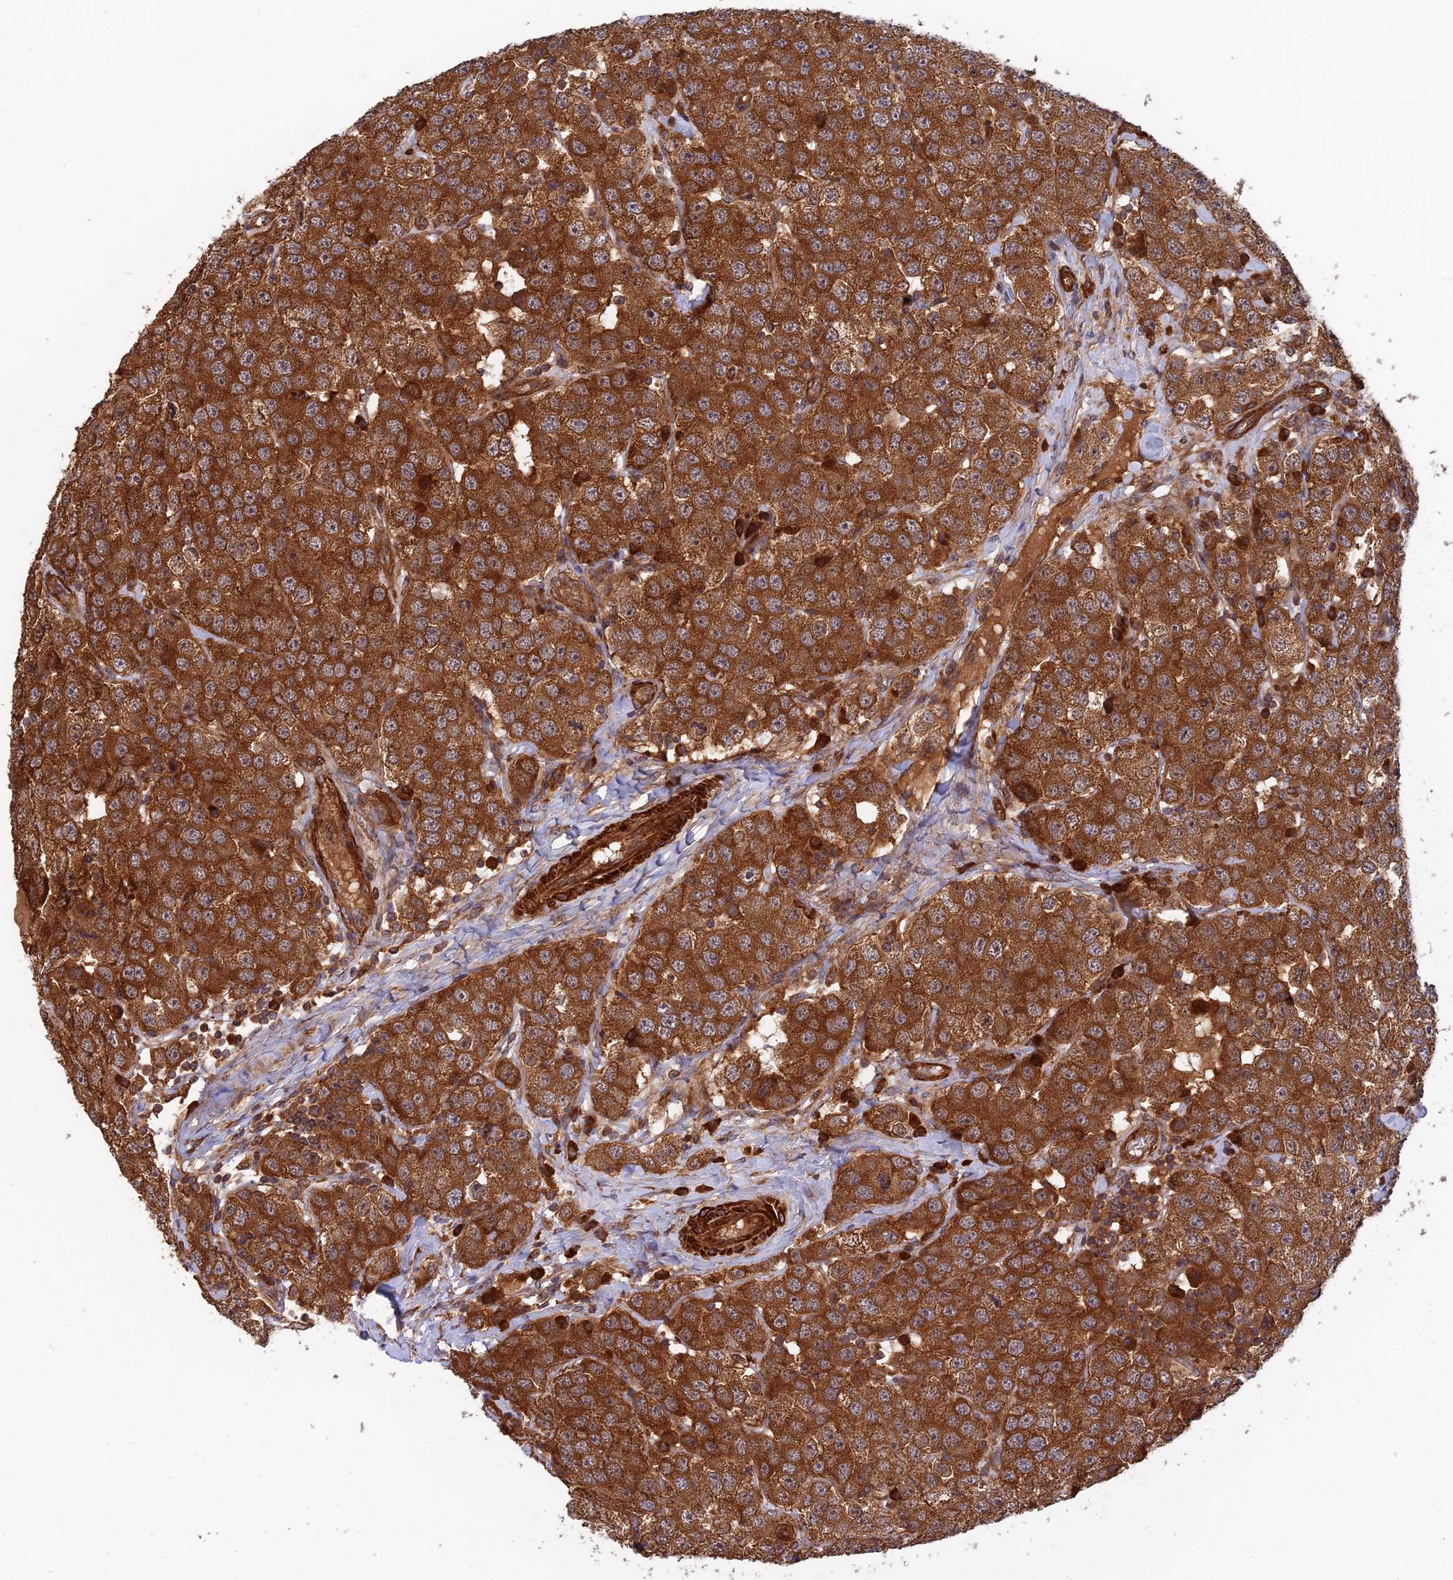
{"staining": {"intensity": "strong", "quantity": ">75%", "location": "cytoplasmic/membranous"}, "tissue": "testis cancer", "cell_type": "Tumor cells", "image_type": "cancer", "snomed": [{"axis": "morphology", "description": "Seminoma, NOS"}, {"axis": "topography", "description": "Testis"}], "caption": "Testis cancer was stained to show a protein in brown. There is high levels of strong cytoplasmic/membranous positivity in approximately >75% of tumor cells.", "gene": "RELCH", "patient": {"sex": "male", "age": 28}}